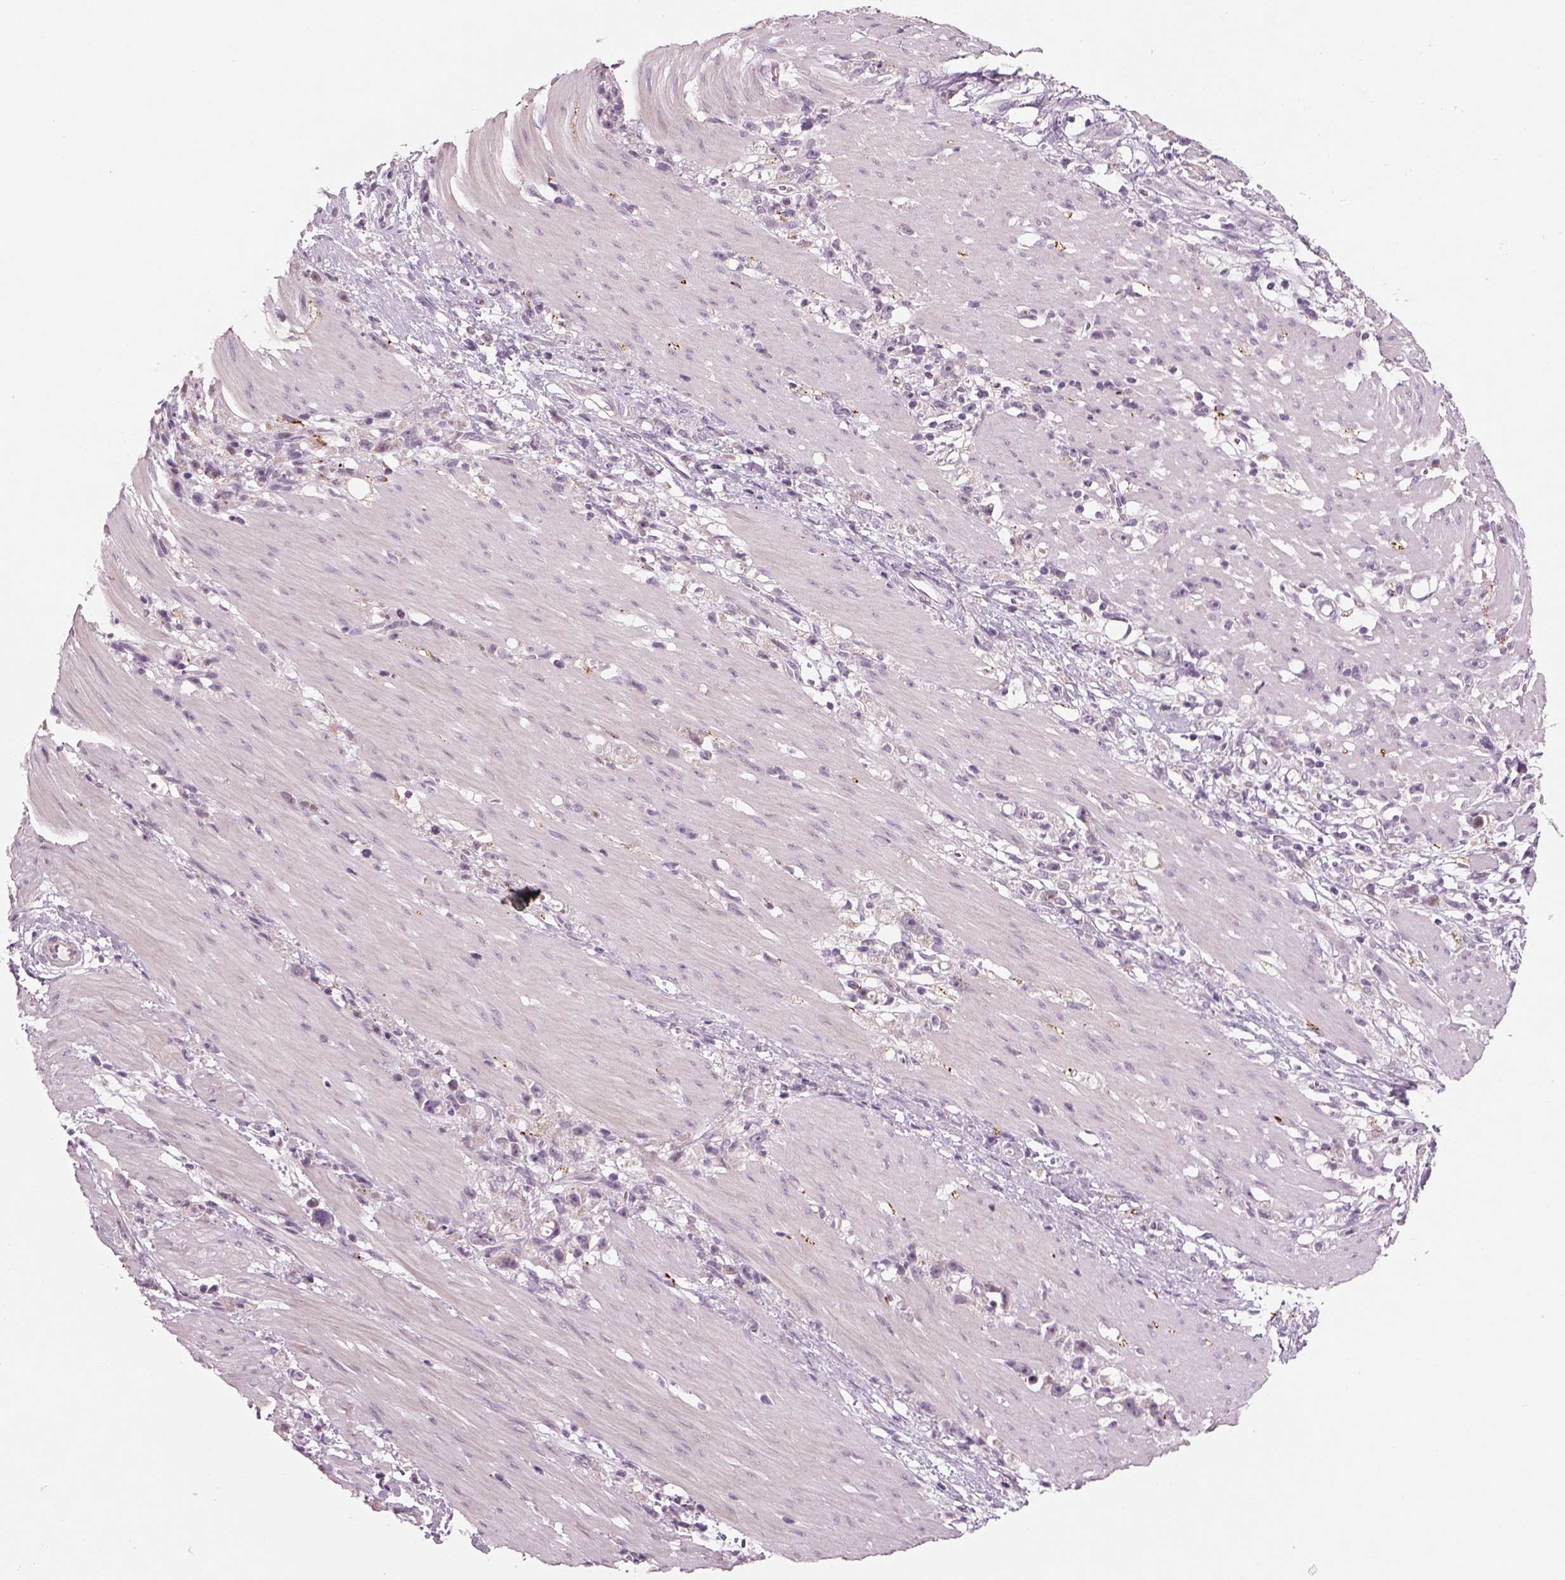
{"staining": {"intensity": "negative", "quantity": "none", "location": "none"}, "tissue": "stomach cancer", "cell_type": "Tumor cells", "image_type": "cancer", "snomed": [{"axis": "morphology", "description": "Adenocarcinoma, NOS"}, {"axis": "topography", "description": "Stomach"}], "caption": "This photomicrograph is of stomach cancer (adenocarcinoma) stained with immunohistochemistry (IHC) to label a protein in brown with the nuclei are counter-stained blue. There is no expression in tumor cells.", "gene": "PENK", "patient": {"sex": "female", "age": 59}}